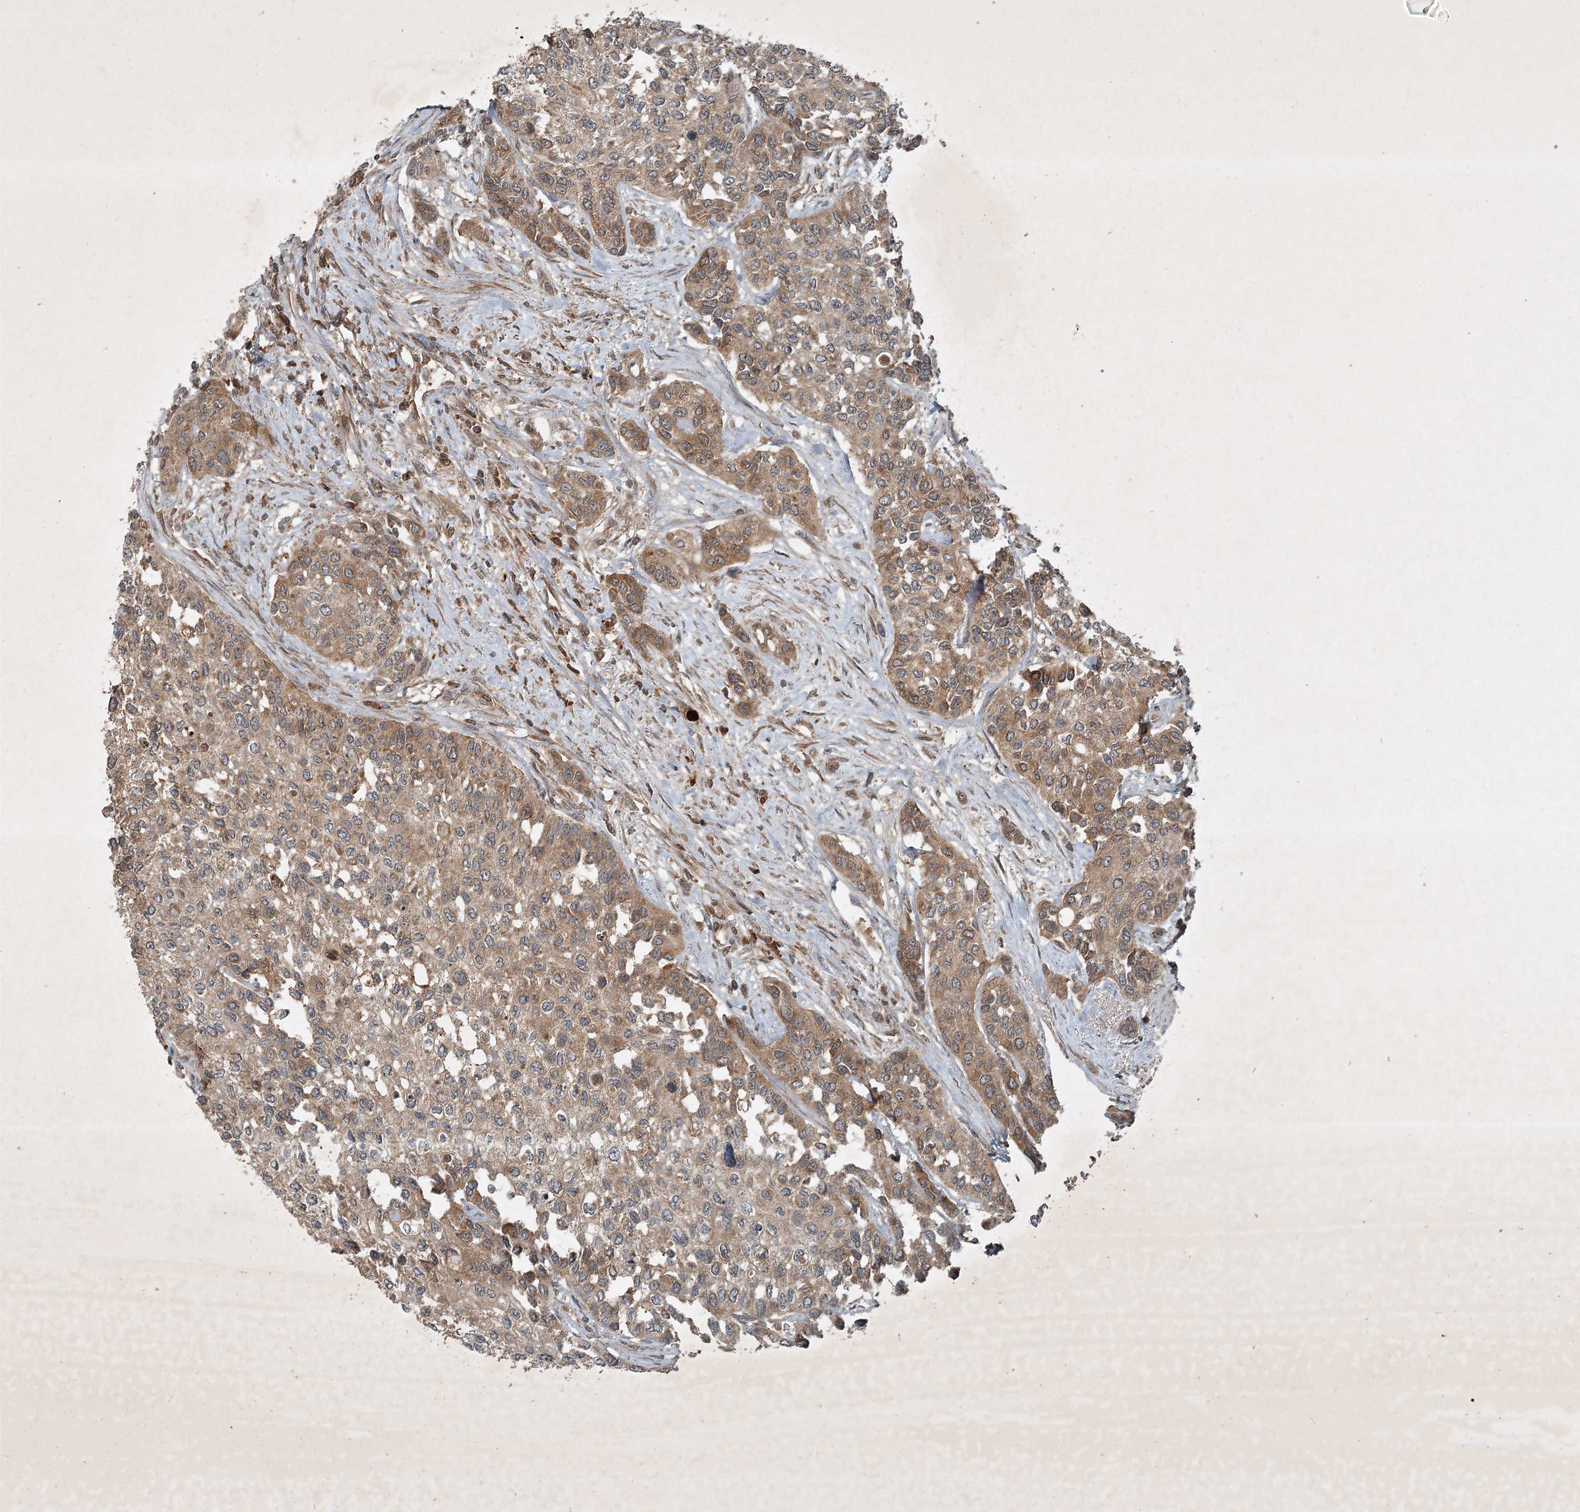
{"staining": {"intensity": "moderate", "quantity": "25%-75%", "location": "cytoplasmic/membranous"}, "tissue": "urothelial cancer", "cell_type": "Tumor cells", "image_type": "cancer", "snomed": [{"axis": "morphology", "description": "Normal tissue, NOS"}, {"axis": "morphology", "description": "Urothelial carcinoma, High grade"}, {"axis": "topography", "description": "Vascular tissue"}, {"axis": "topography", "description": "Urinary bladder"}], "caption": "About 25%-75% of tumor cells in urothelial cancer demonstrate moderate cytoplasmic/membranous protein positivity as visualized by brown immunohistochemical staining.", "gene": "UNC93A", "patient": {"sex": "female", "age": 56}}